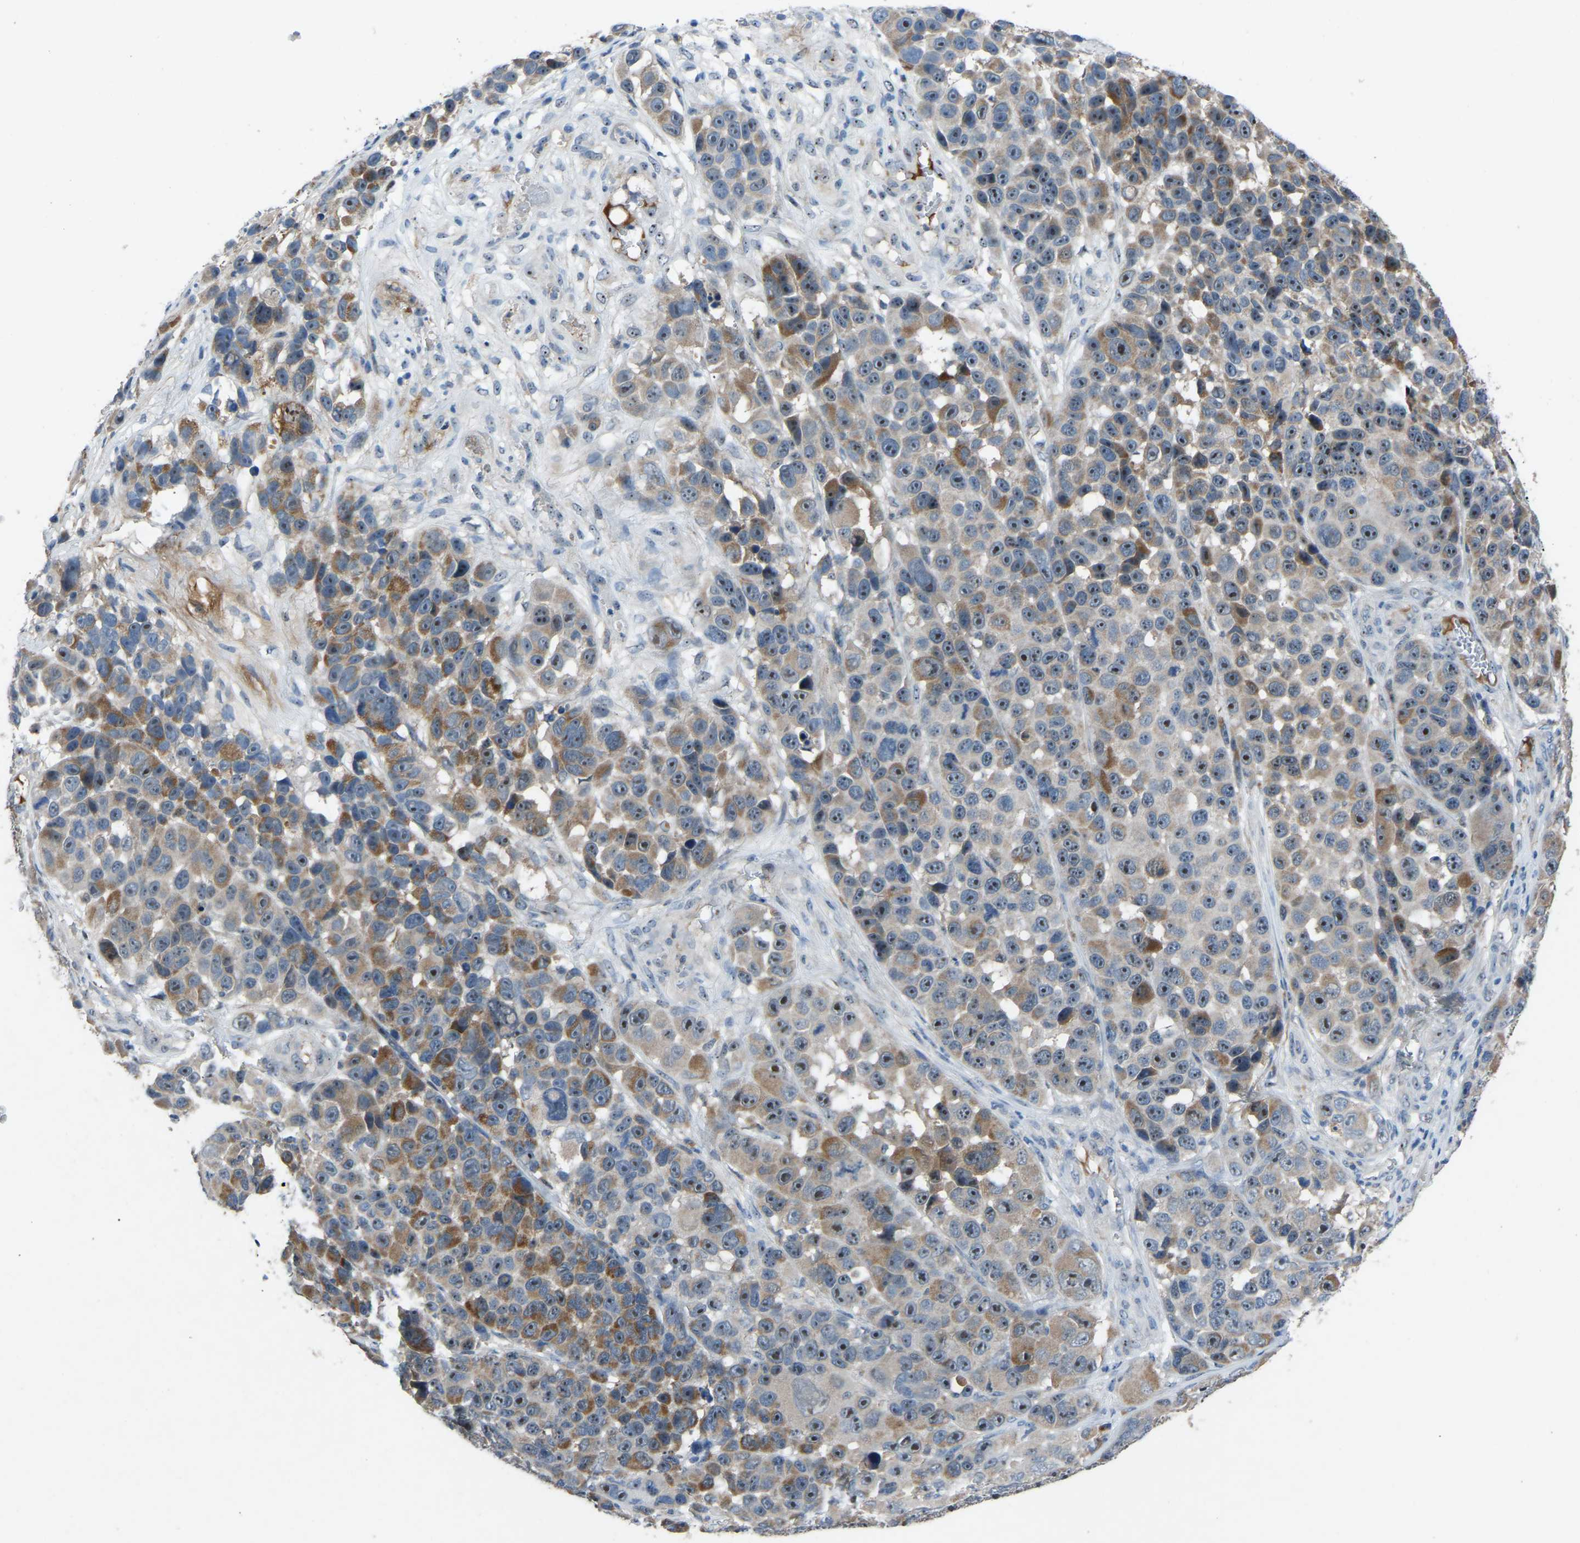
{"staining": {"intensity": "moderate", "quantity": ">75%", "location": "cytoplasmic/membranous,nuclear"}, "tissue": "melanoma", "cell_type": "Tumor cells", "image_type": "cancer", "snomed": [{"axis": "morphology", "description": "Malignant melanoma, NOS"}, {"axis": "topography", "description": "Skin"}], "caption": "Immunohistochemistry histopathology image of neoplastic tissue: melanoma stained using IHC demonstrates medium levels of moderate protein expression localized specifically in the cytoplasmic/membranous and nuclear of tumor cells, appearing as a cytoplasmic/membranous and nuclear brown color.", "gene": "FHIT", "patient": {"sex": "male", "age": 53}}